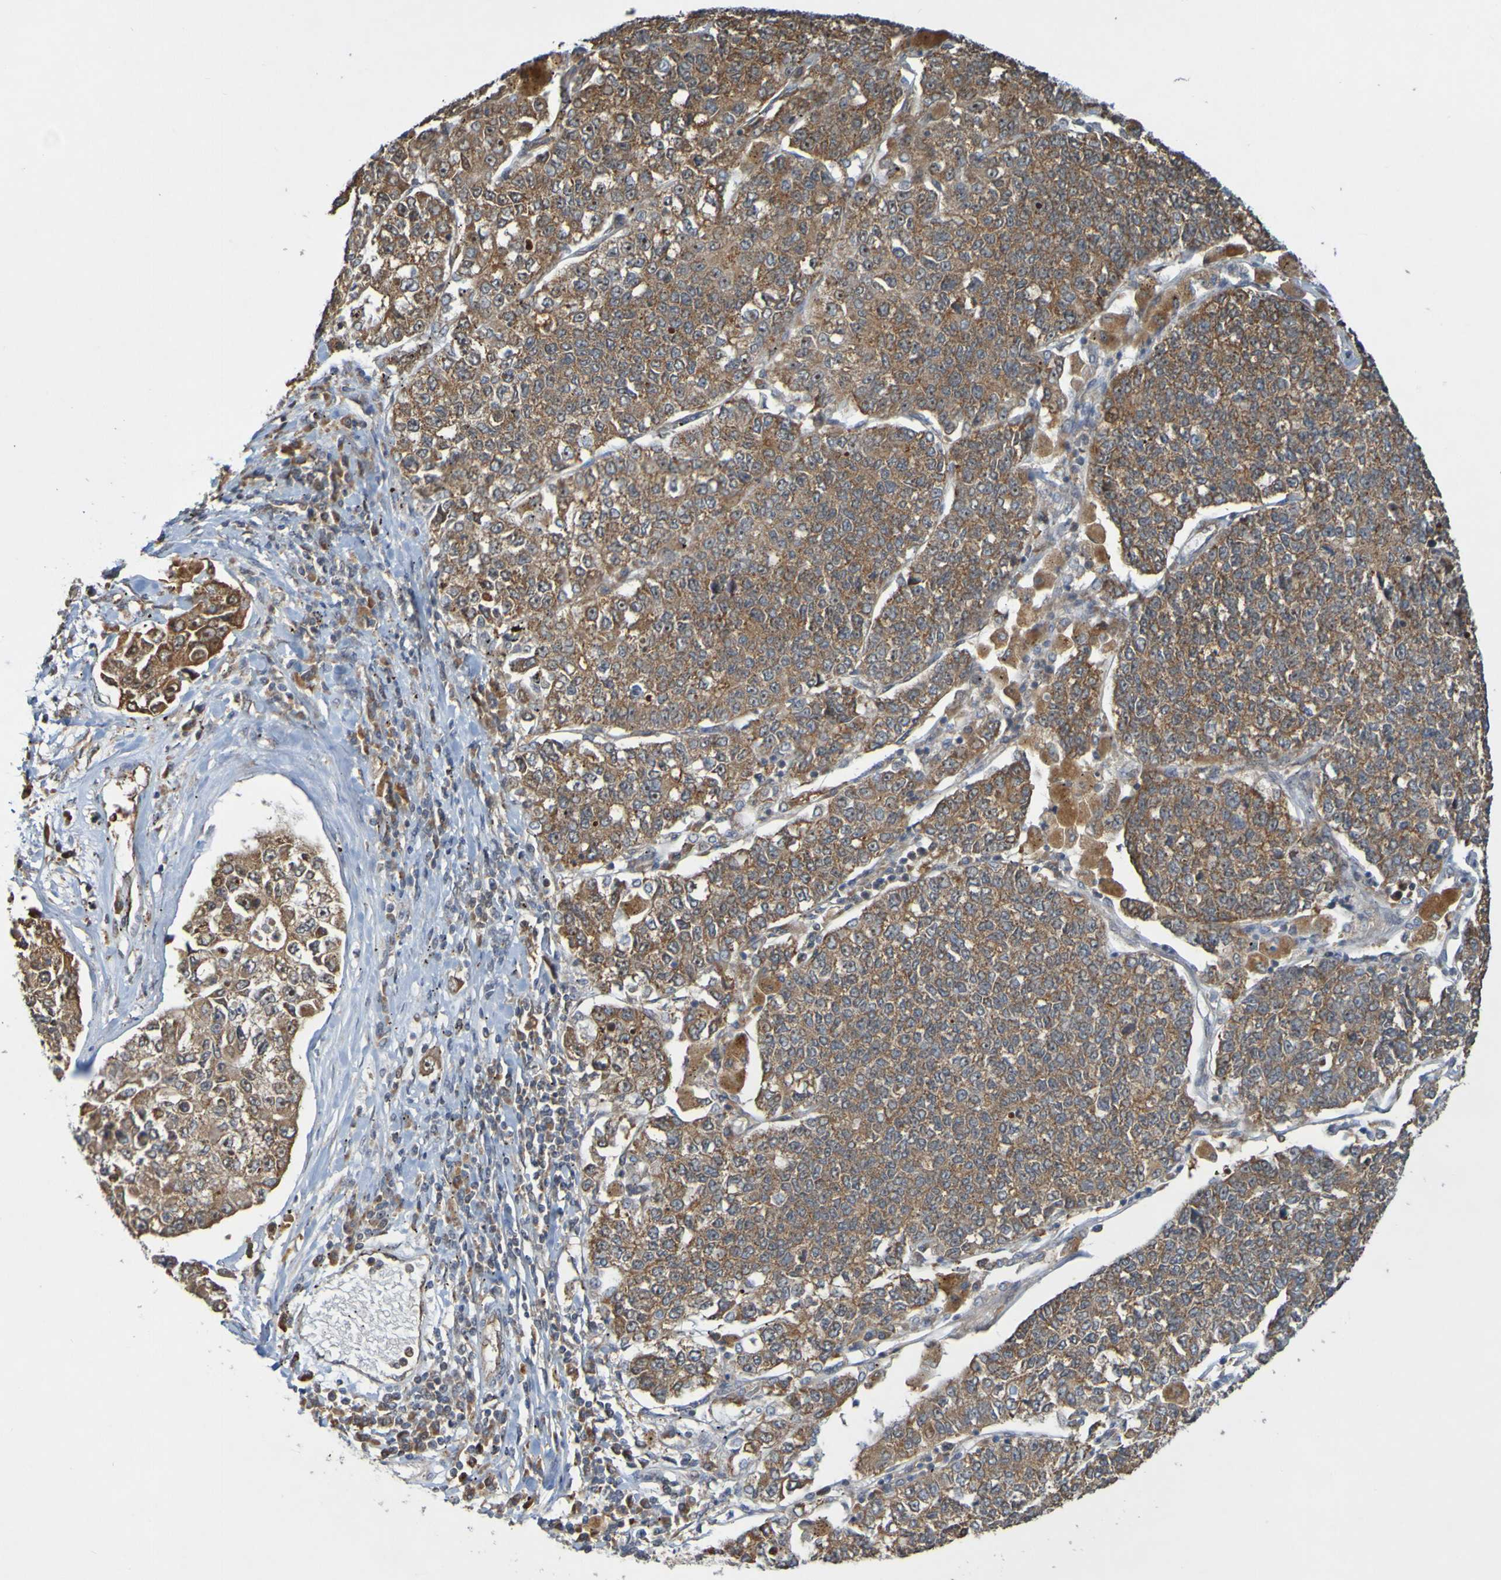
{"staining": {"intensity": "moderate", "quantity": ">75%", "location": "cytoplasmic/membranous"}, "tissue": "lung cancer", "cell_type": "Tumor cells", "image_type": "cancer", "snomed": [{"axis": "morphology", "description": "Adenocarcinoma, NOS"}, {"axis": "topography", "description": "Lung"}], "caption": "The histopathology image reveals immunohistochemical staining of adenocarcinoma (lung). There is moderate cytoplasmic/membranous positivity is seen in approximately >75% of tumor cells.", "gene": "TMBIM1", "patient": {"sex": "male", "age": 49}}